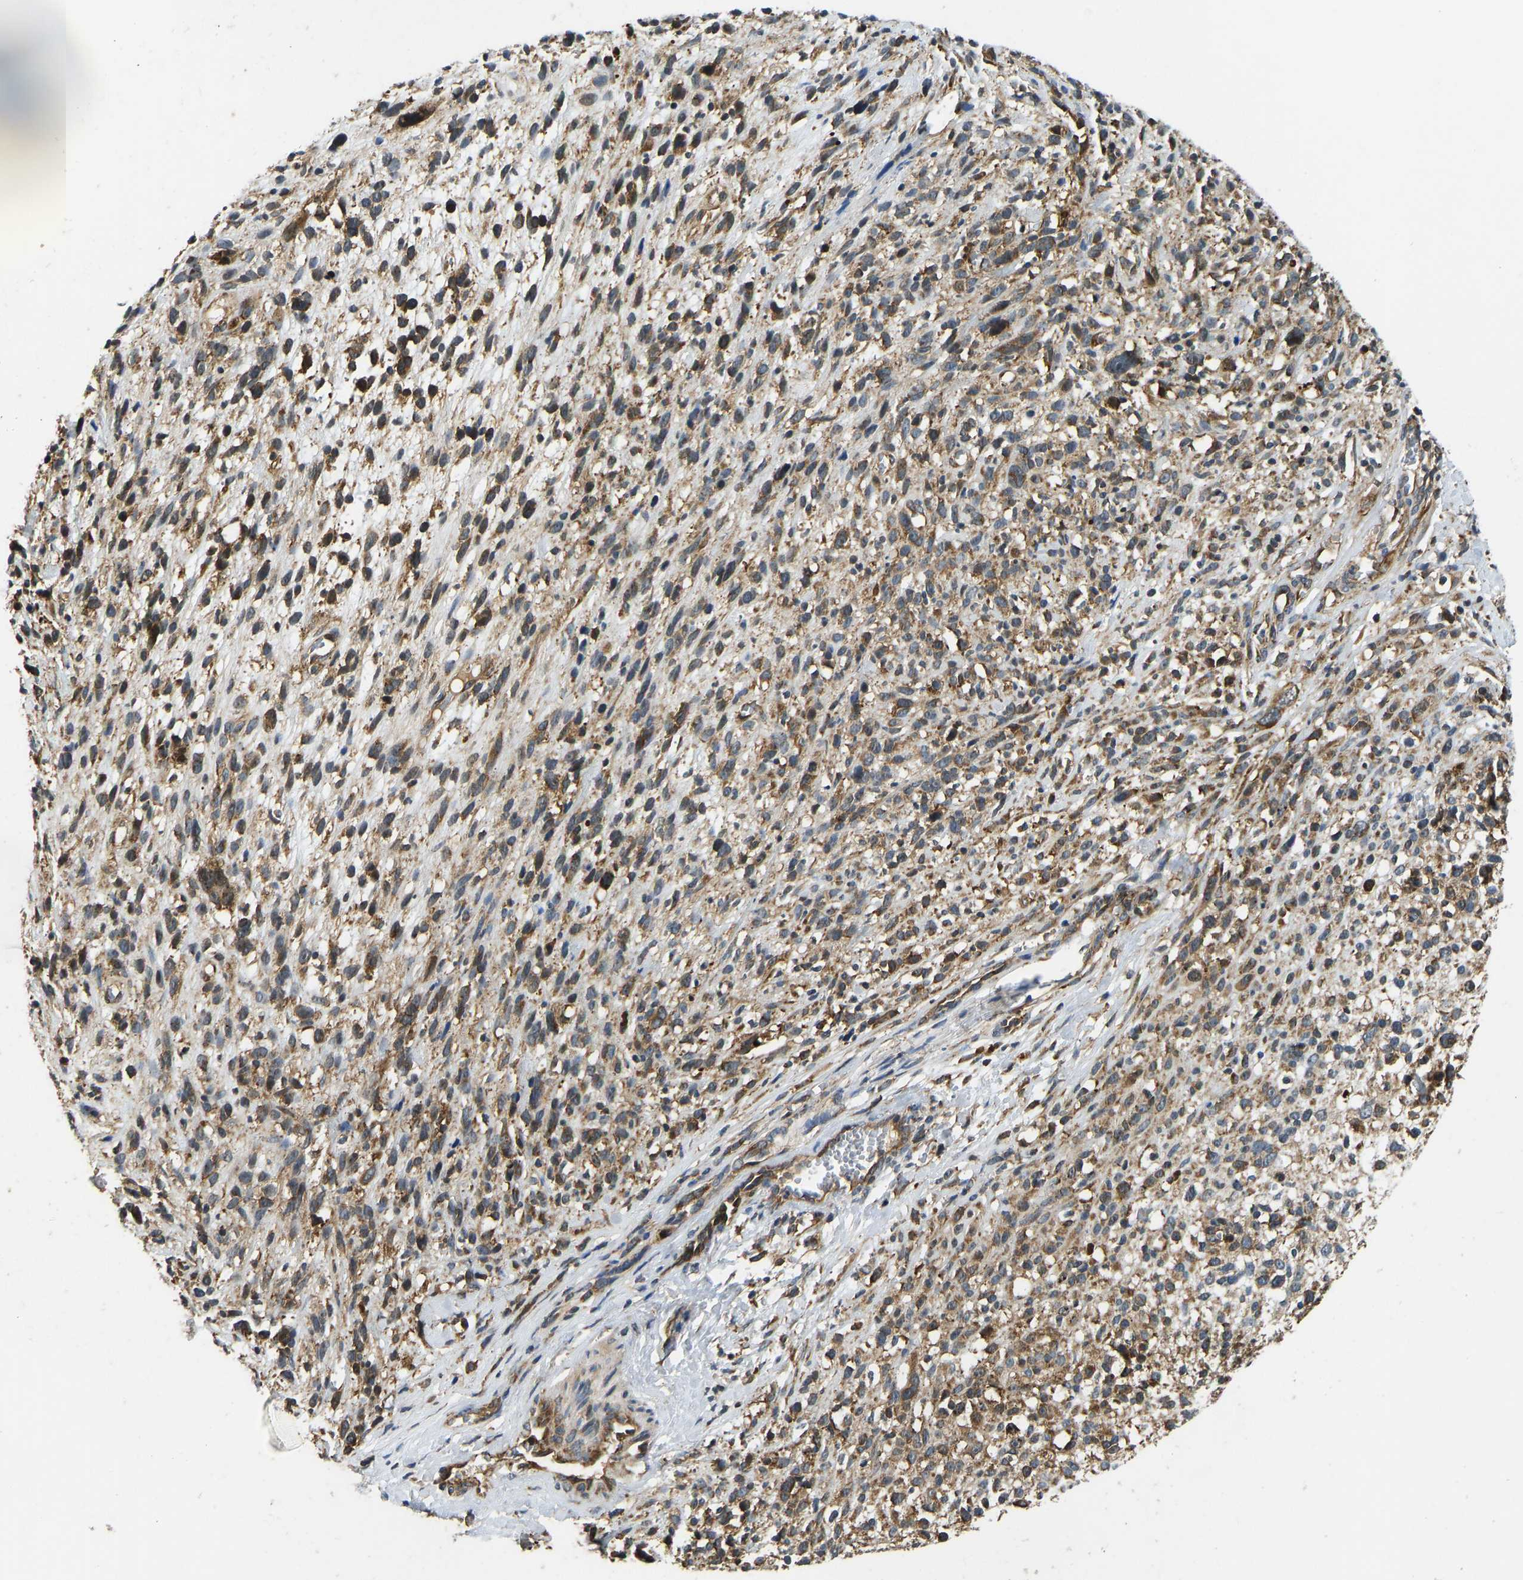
{"staining": {"intensity": "moderate", "quantity": ">75%", "location": "cytoplasmic/membranous"}, "tissue": "melanoma", "cell_type": "Tumor cells", "image_type": "cancer", "snomed": [{"axis": "morphology", "description": "Malignant melanoma, NOS"}, {"axis": "topography", "description": "Skin"}], "caption": "A brown stain labels moderate cytoplasmic/membranous expression of a protein in human melanoma tumor cells. (IHC, brightfield microscopy, high magnification).", "gene": "RASGRF2", "patient": {"sex": "female", "age": 55}}